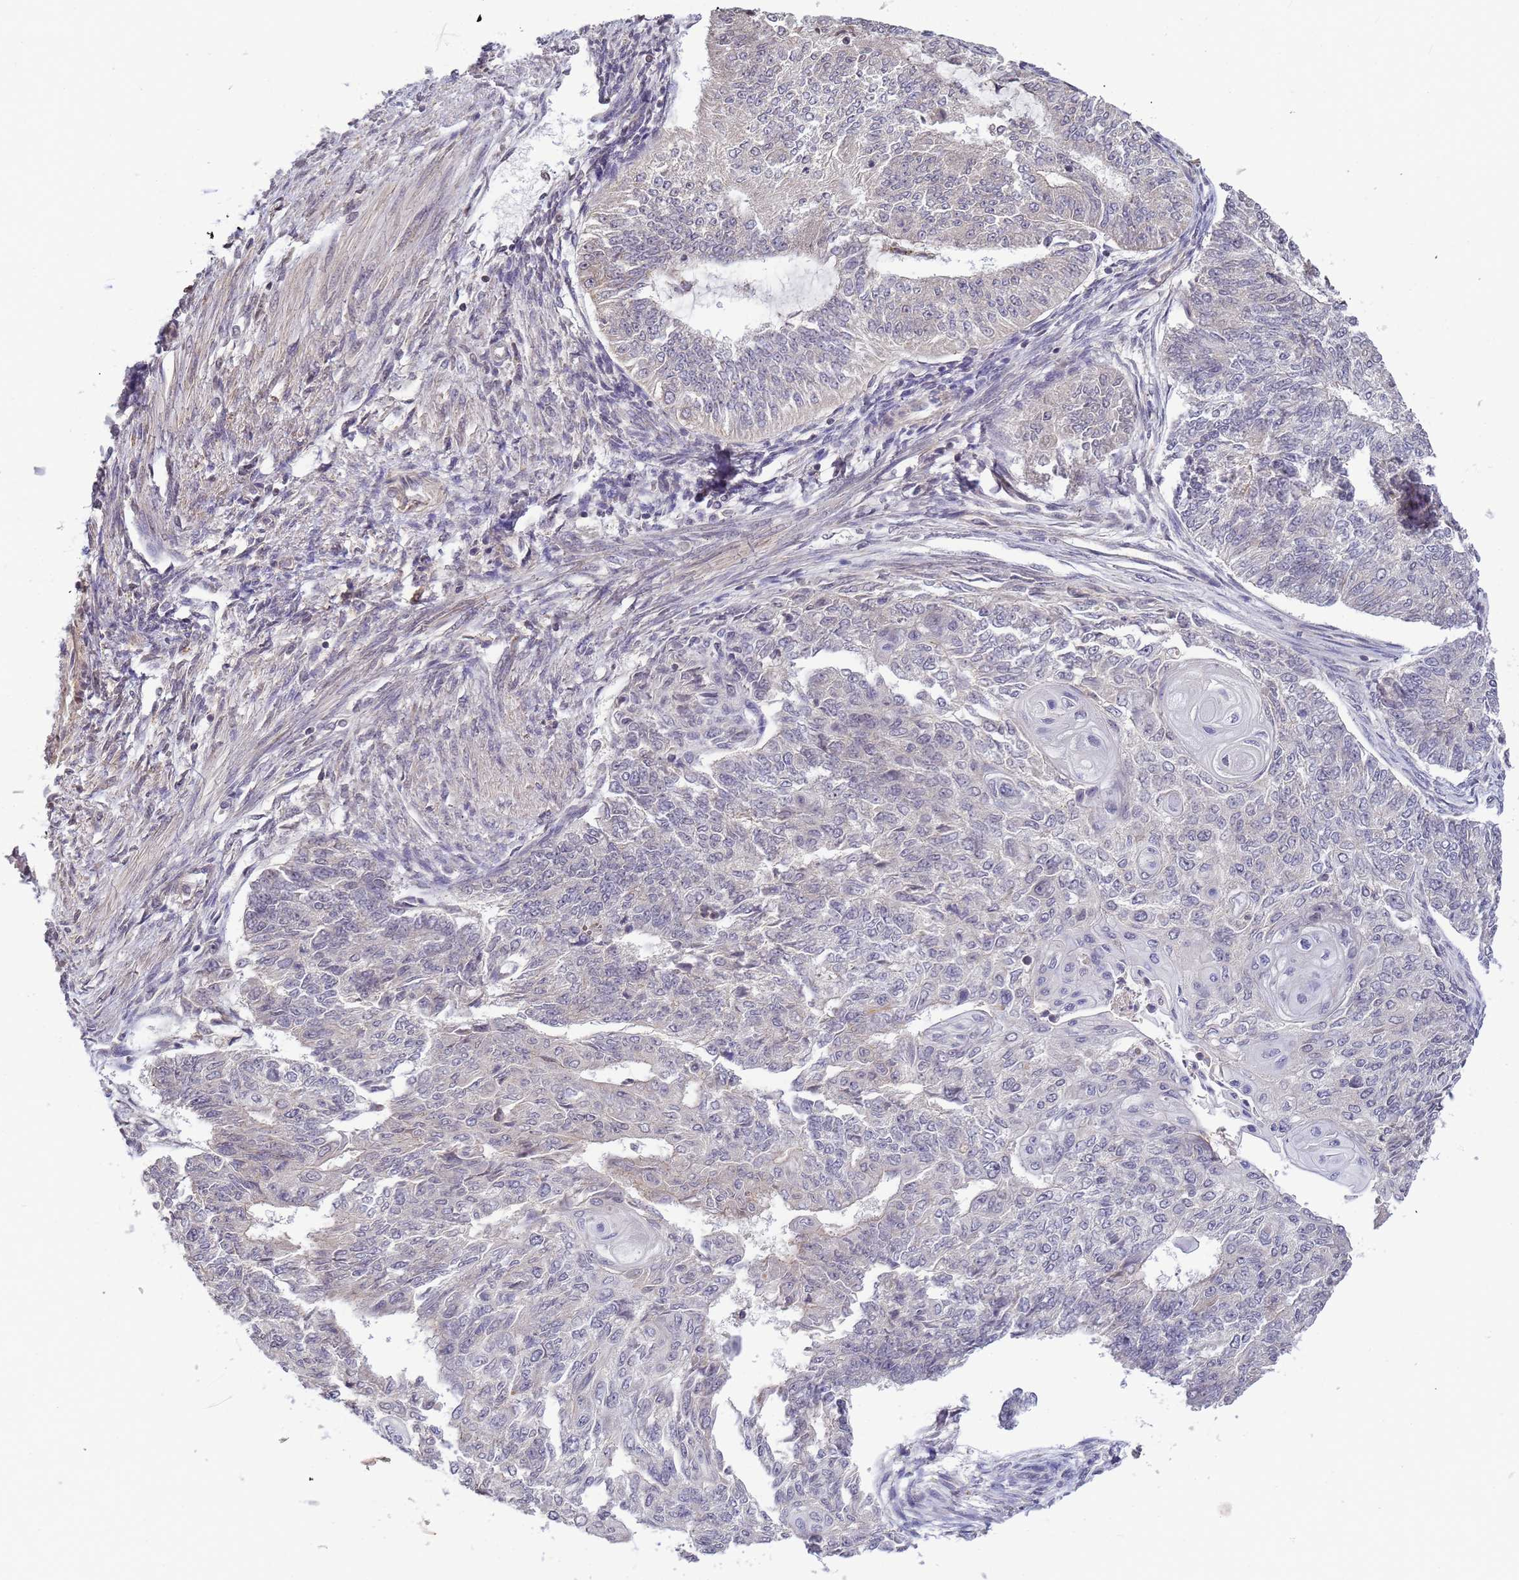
{"staining": {"intensity": "negative", "quantity": "none", "location": "none"}, "tissue": "endometrial cancer", "cell_type": "Tumor cells", "image_type": "cancer", "snomed": [{"axis": "morphology", "description": "Adenocarcinoma, NOS"}, {"axis": "topography", "description": "Endometrium"}], "caption": "Protein analysis of endometrial cancer reveals no significant positivity in tumor cells. Nuclei are stained in blue.", "gene": "MYL7", "patient": {"sex": "female", "age": 32}}